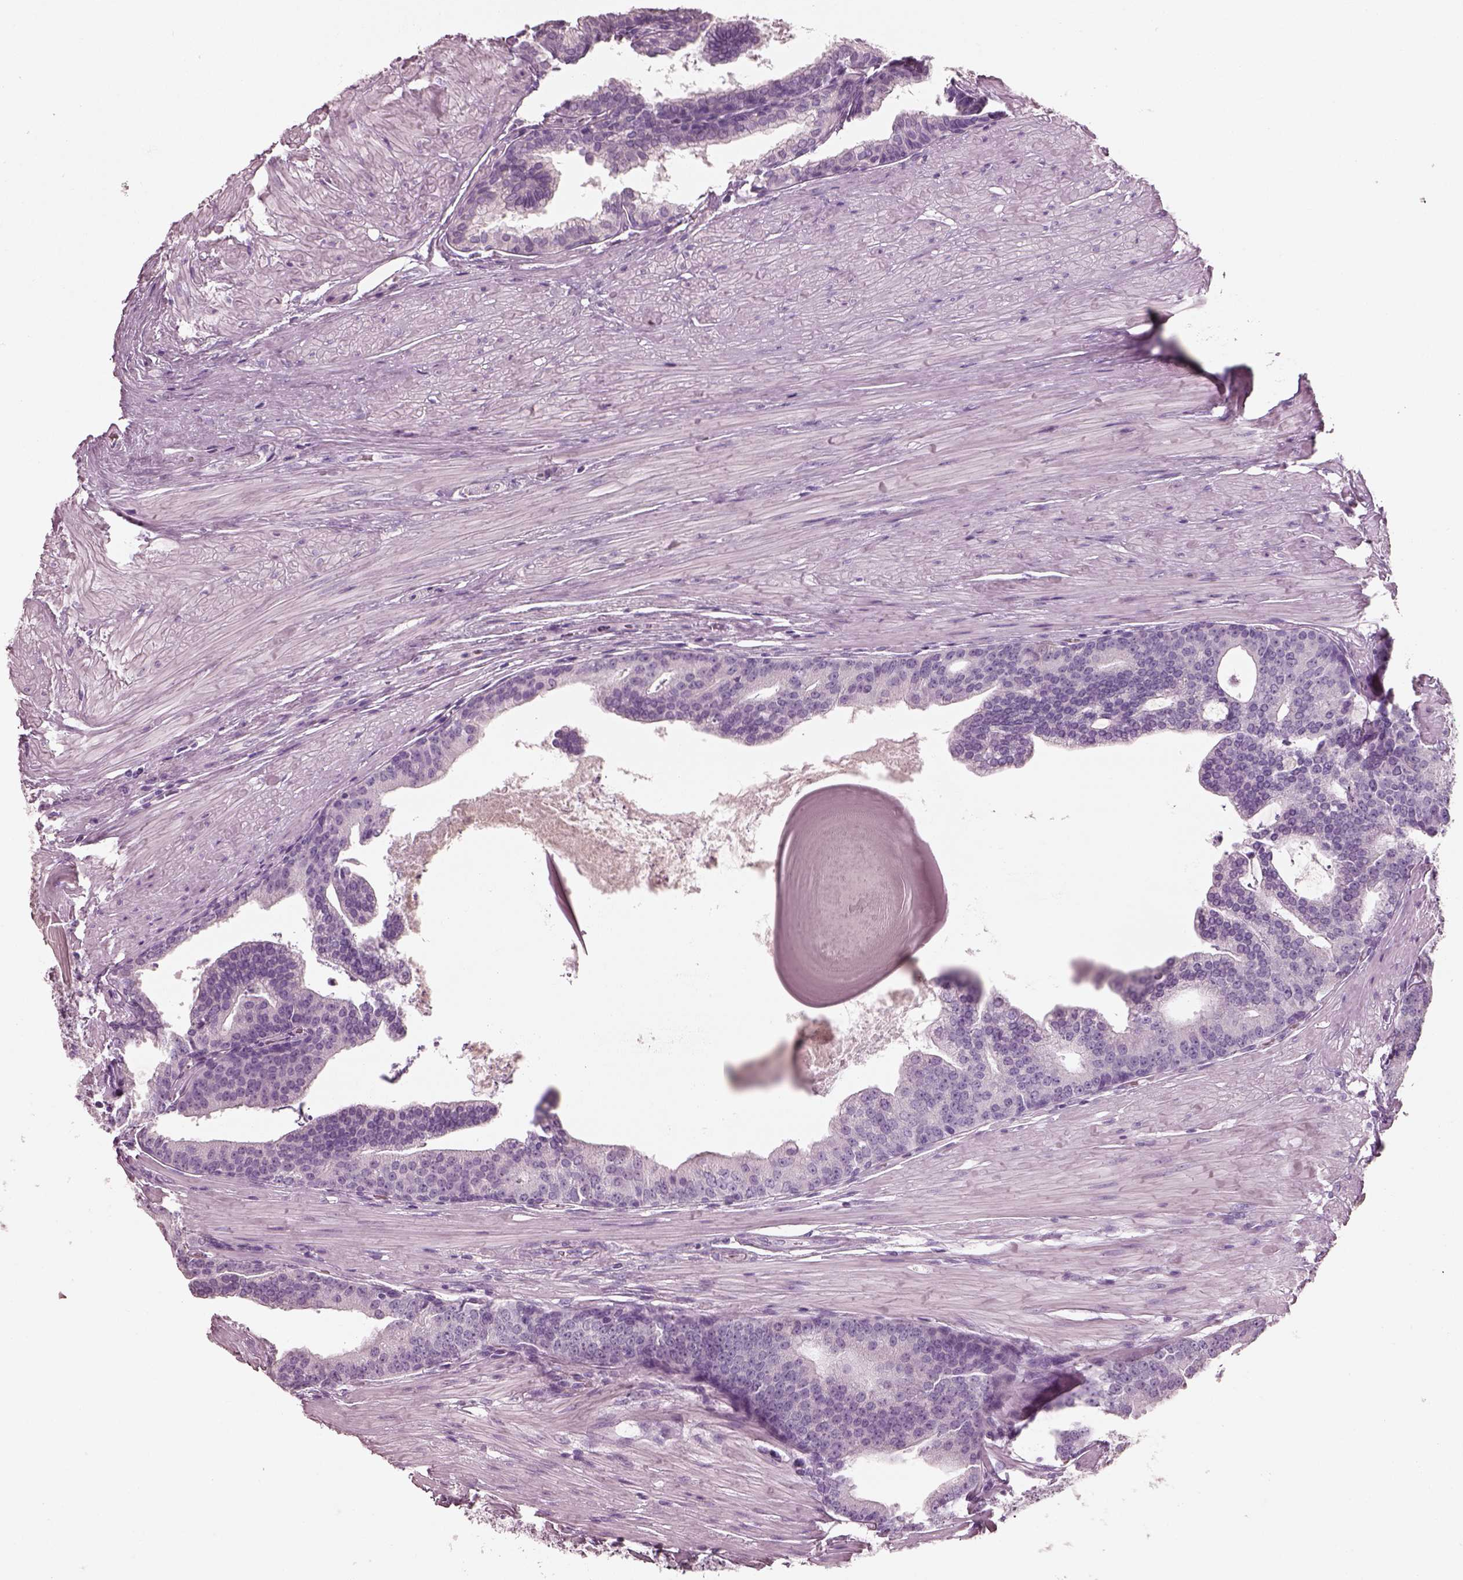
{"staining": {"intensity": "negative", "quantity": "none", "location": "none"}, "tissue": "prostate cancer", "cell_type": "Tumor cells", "image_type": "cancer", "snomed": [{"axis": "morphology", "description": "Adenocarcinoma, NOS"}, {"axis": "topography", "description": "Prostate and seminal vesicle, NOS"}, {"axis": "topography", "description": "Prostate"}], "caption": "This micrograph is of prostate cancer stained with immunohistochemistry to label a protein in brown with the nuclei are counter-stained blue. There is no positivity in tumor cells. The staining was performed using DAB (3,3'-diaminobenzidine) to visualize the protein expression in brown, while the nuclei were stained in blue with hematoxylin (Magnification: 20x).", "gene": "PNOC", "patient": {"sex": "male", "age": 44}}